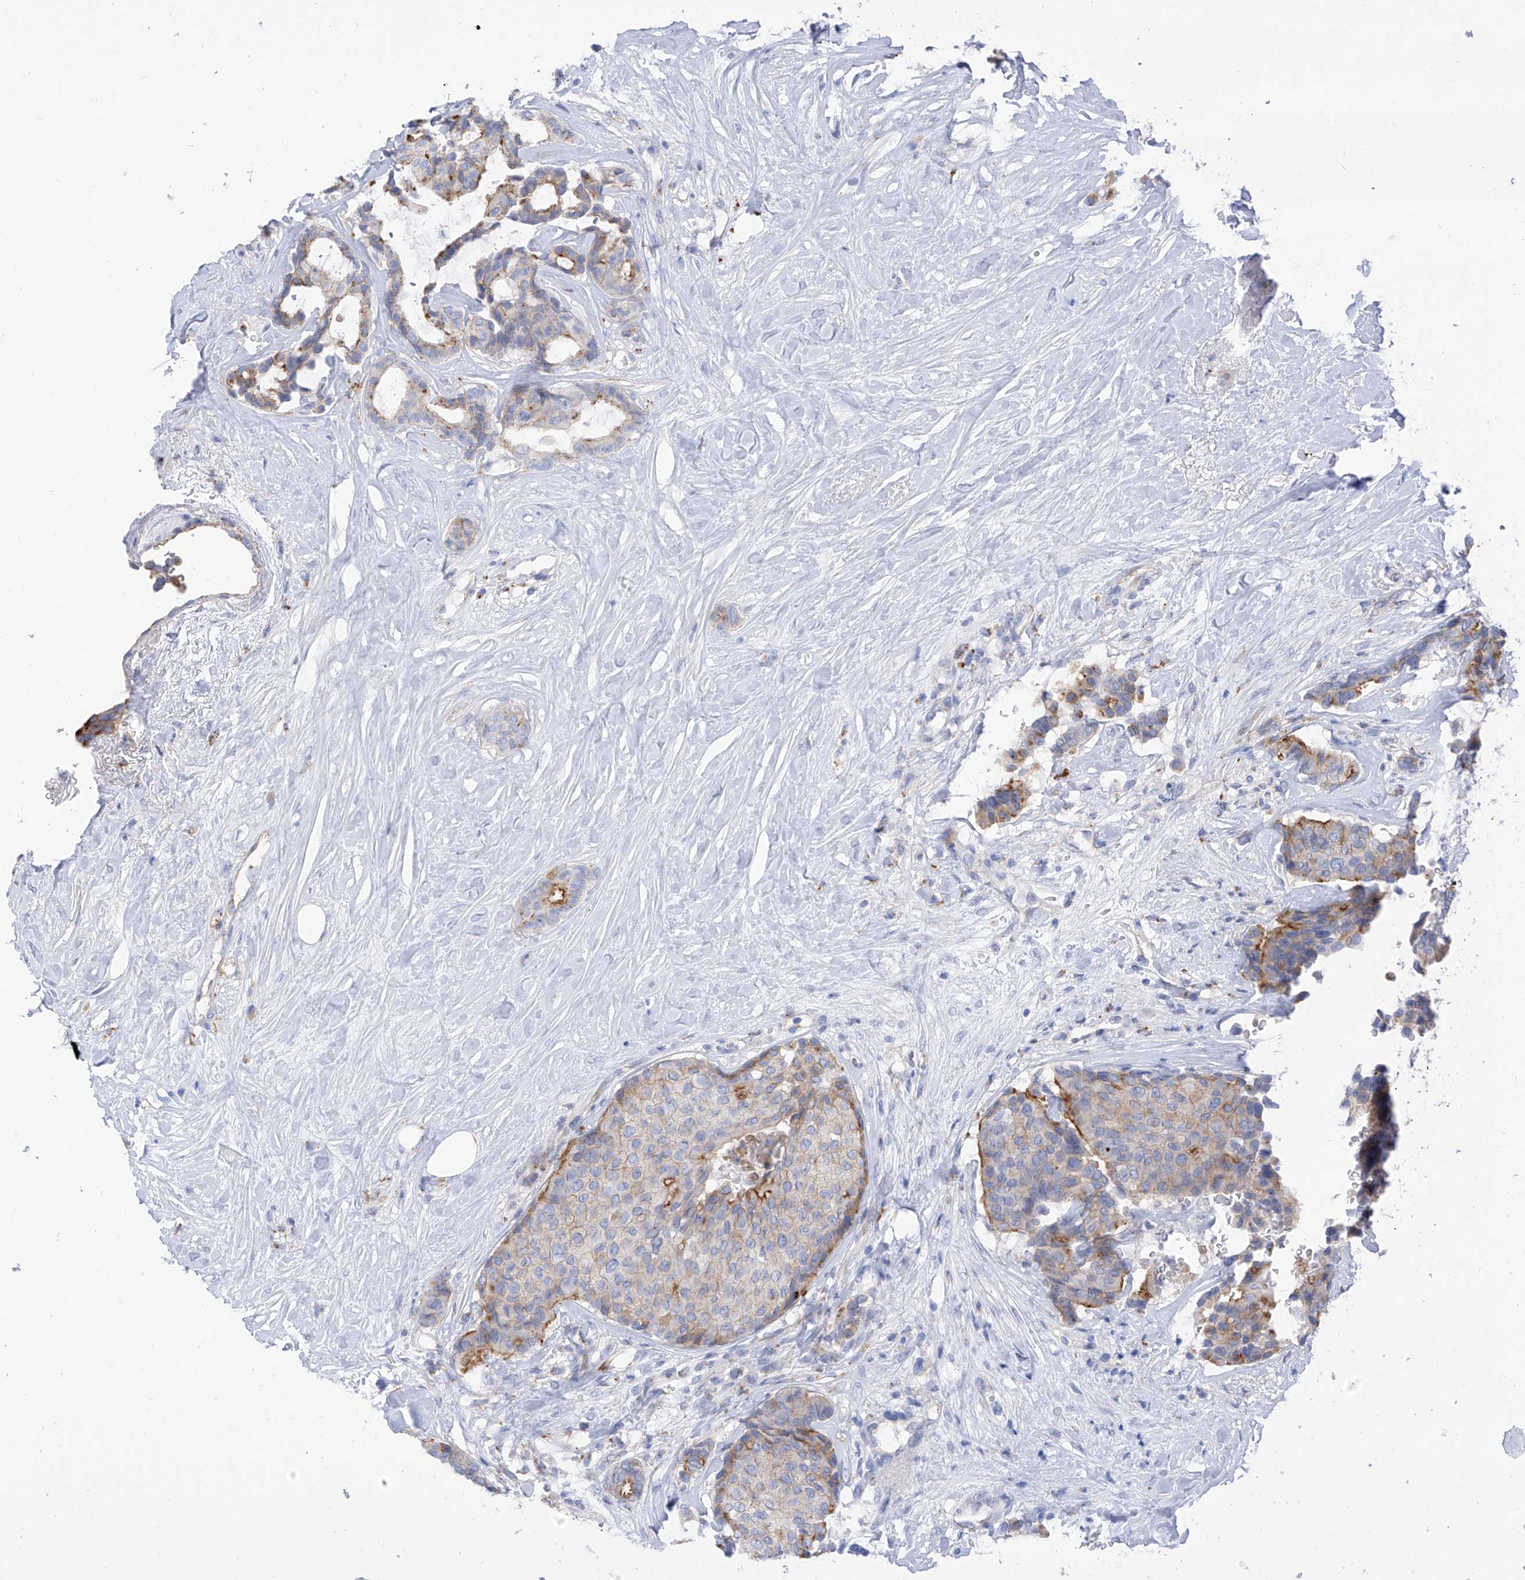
{"staining": {"intensity": "moderate", "quantity": "<25%", "location": "cytoplasmic/membranous"}, "tissue": "breast cancer", "cell_type": "Tumor cells", "image_type": "cancer", "snomed": [{"axis": "morphology", "description": "Duct carcinoma"}, {"axis": "topography", "description": "Breast"}], "caption": "A low amount of moderate cytoplasmic/membranous positivity is seen in about <25% of tumor cells in breast cancer tissue. (Brightfield microscopy of DAB IHC at high magnification).", "gene": "ITGA9", "patient": {"sex": "female", "age": 75}}